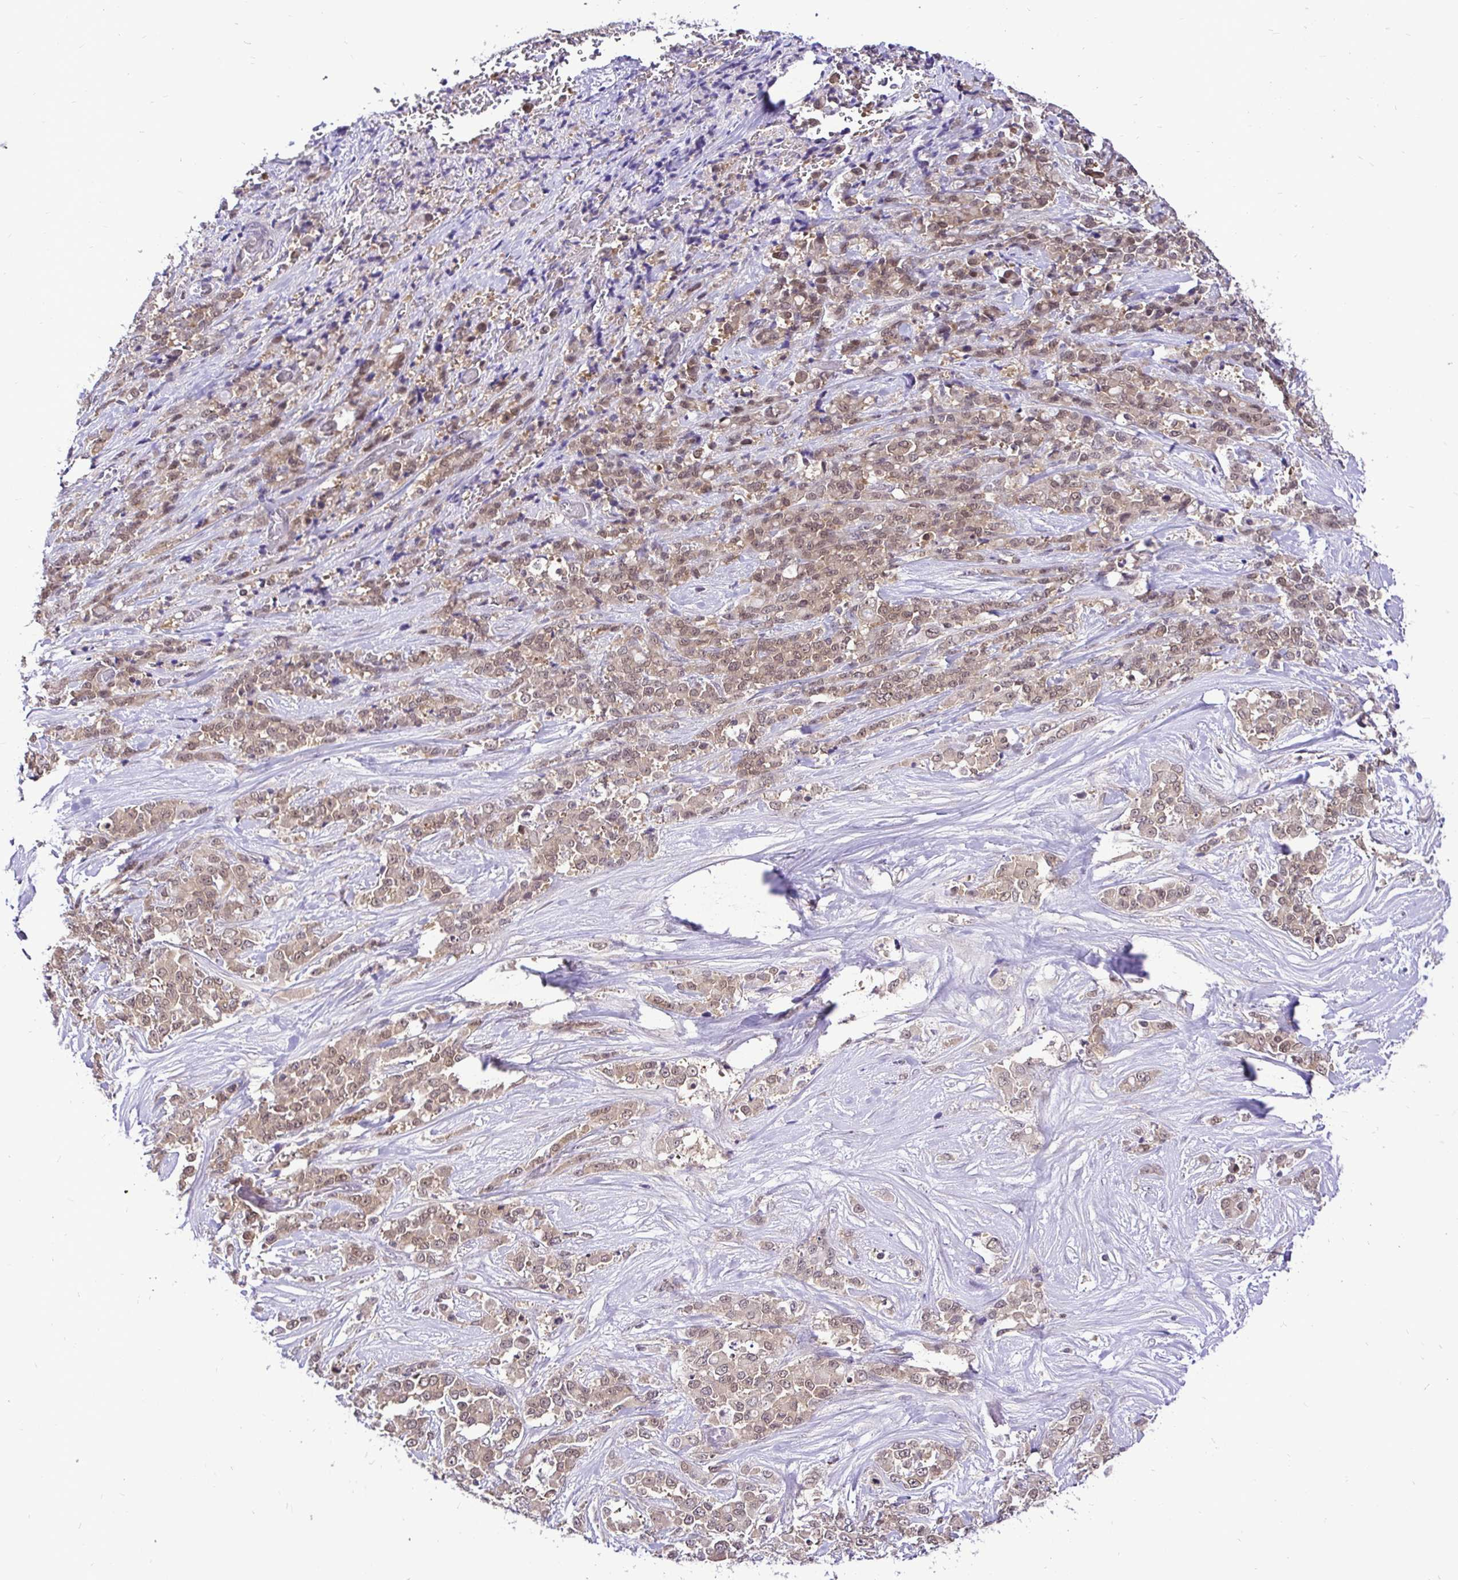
{"staining": {"intensity": "moderate", "quantity": "25%-75%", "location": "cytoplasmic/membranous,nuclear"}, "tissue": "stomach cancer", "cell_type": "Tumor cells", "image_type": "cancer", "snomed": [{"axis": "morphology", "description": "Adenocarcinoma, NOS"}, {"axis": "topography", "description": "Stomach"}], "caption": "Moderate cytoplasmic/membranous and nuclear expression for a protein is seen in about 25%-75% of tumor cells of stomach cancer using IHC.", "gene": "UBE2M", "patient": {"sex": "female", "age": 76}}